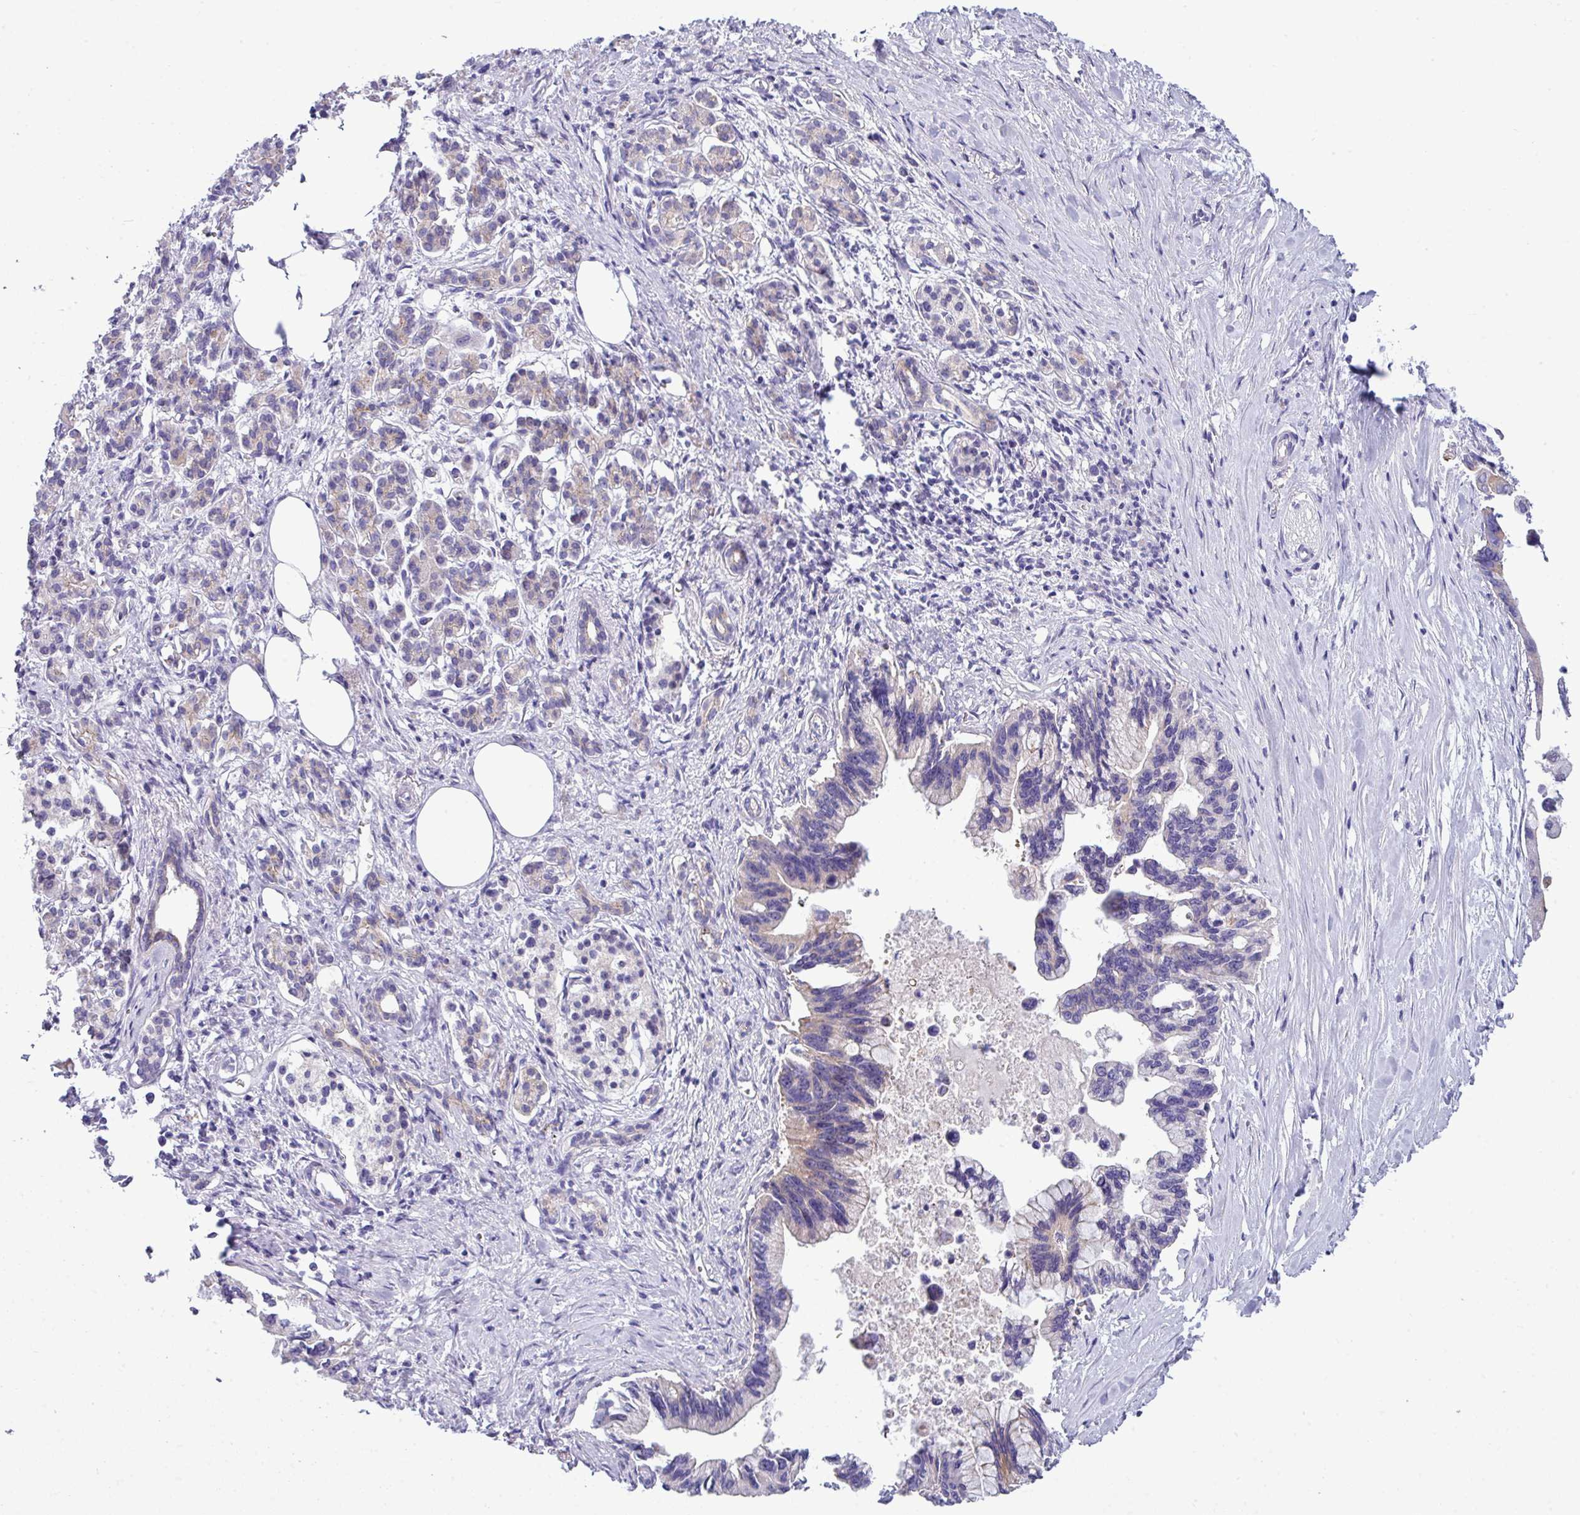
{"staining": {"intensity": "negative", "quantity": "none", "location": "none"}, "tissue": "pancreatic cancer", "cell_type": "Tumor cells", "image_type": "cancer", "snomed": [{"axis": "morphology", "description": "Adenocarcinoma, NOS"}, {"axis": "topography", "description": "Pancreas"}], "caption": "Immunohistochemistry (IHC) of human pancreatic cancer exhibits no expression in tumor cells.", "gene": "ACAP3", "patient": {"sex": "female", "age": 83}}